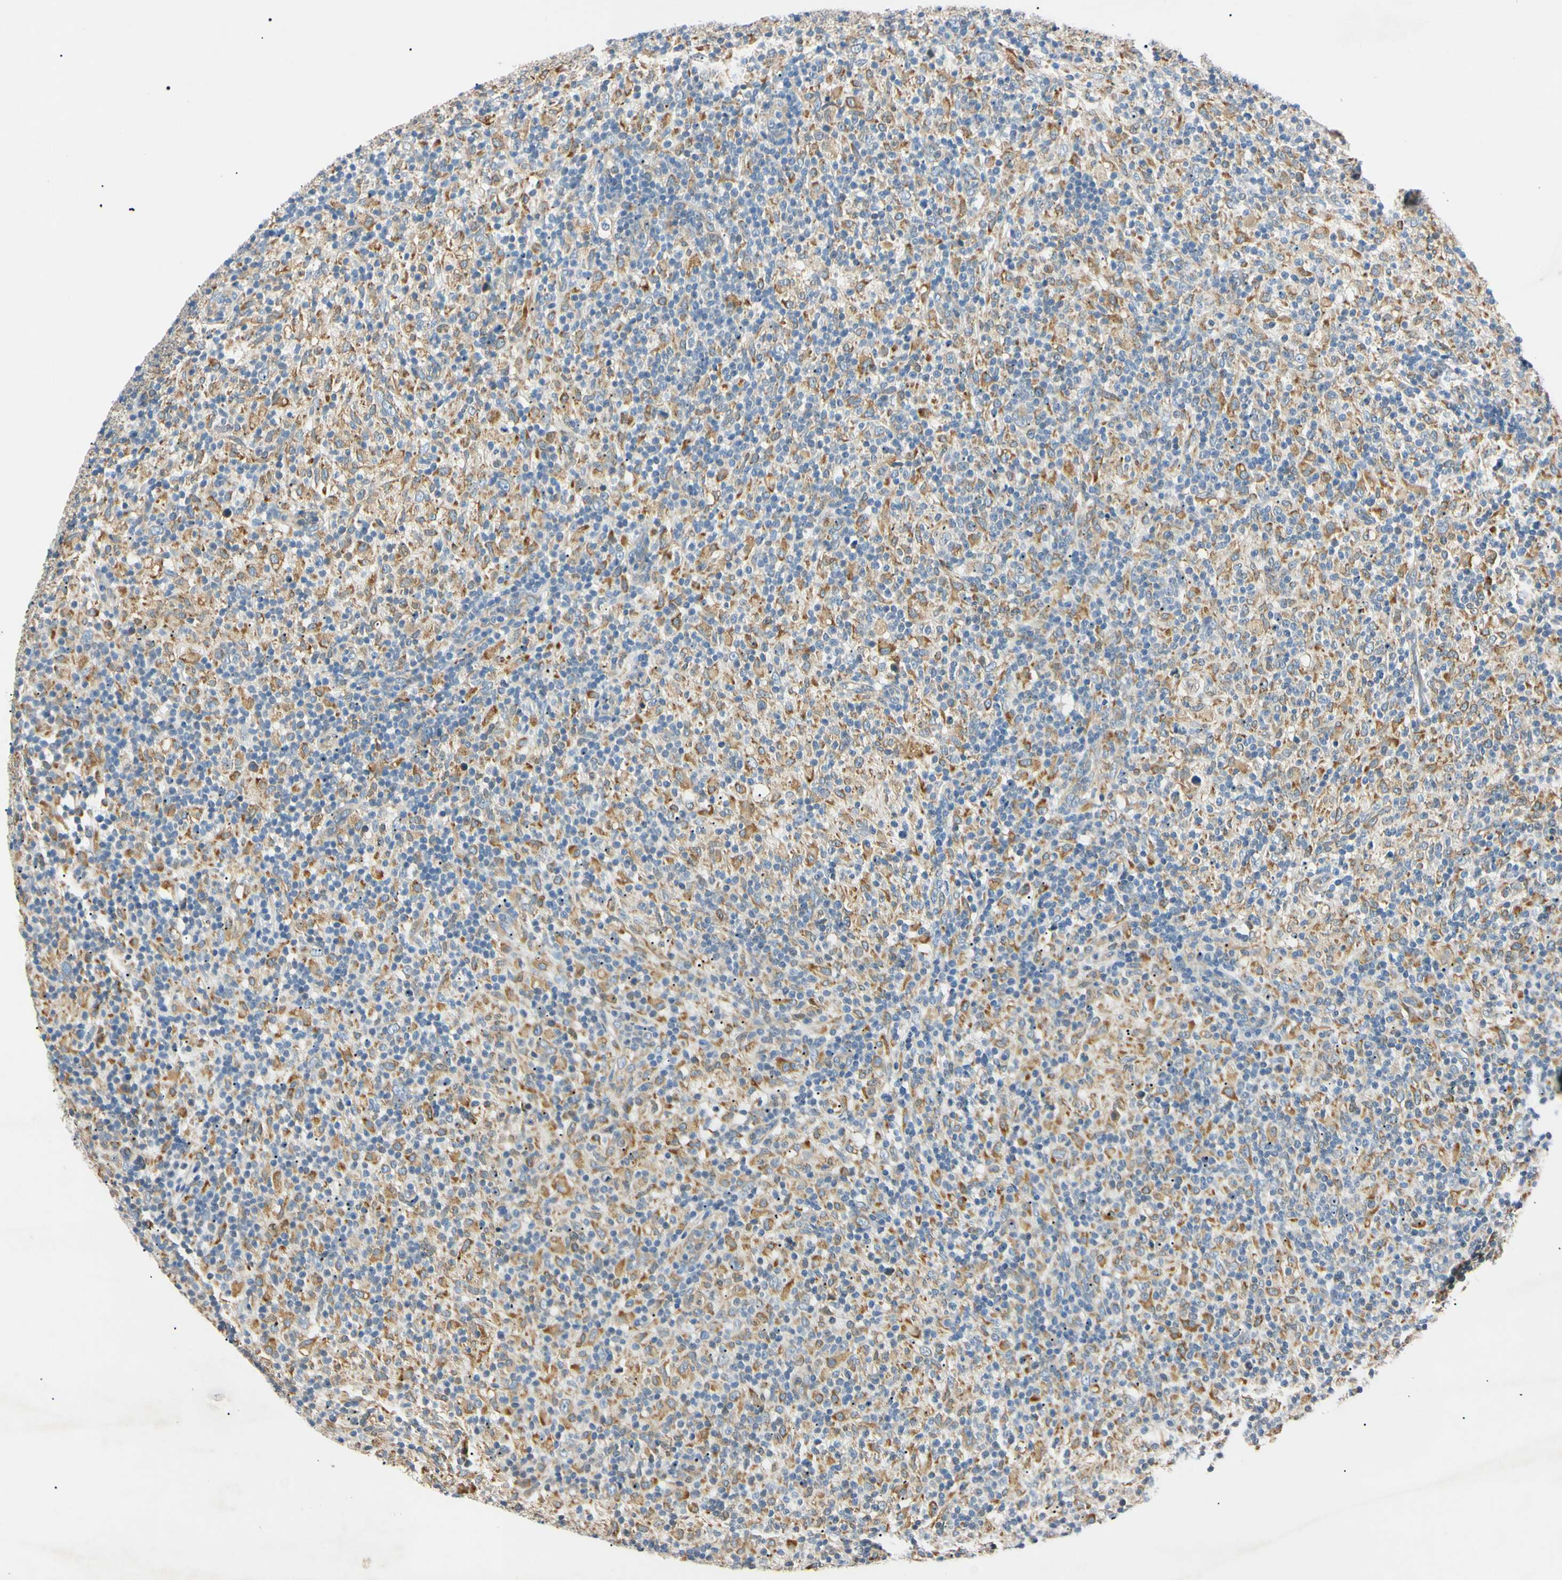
{"staining": {"intensity": "weak", "quantity": ">75%", "location": "cytoplasmic/membranous"}, "tissue": "lymphoma", "cell_type": "Tumor cells", "image_type": "cancer", "snomed": [{"axis": "morphology", "description": "Hodgkin's disease, NOS"}, {"axis": "topography", "description": "Lymph node"}], "caption": "The photomicrograph reveals staining of lymphoma, revealing weak cytoplasmic/membranous protein staining (brown color) within tumor cells.", "gene": "DNAJB12", "patient": {"sex": "male", "age": 70}}